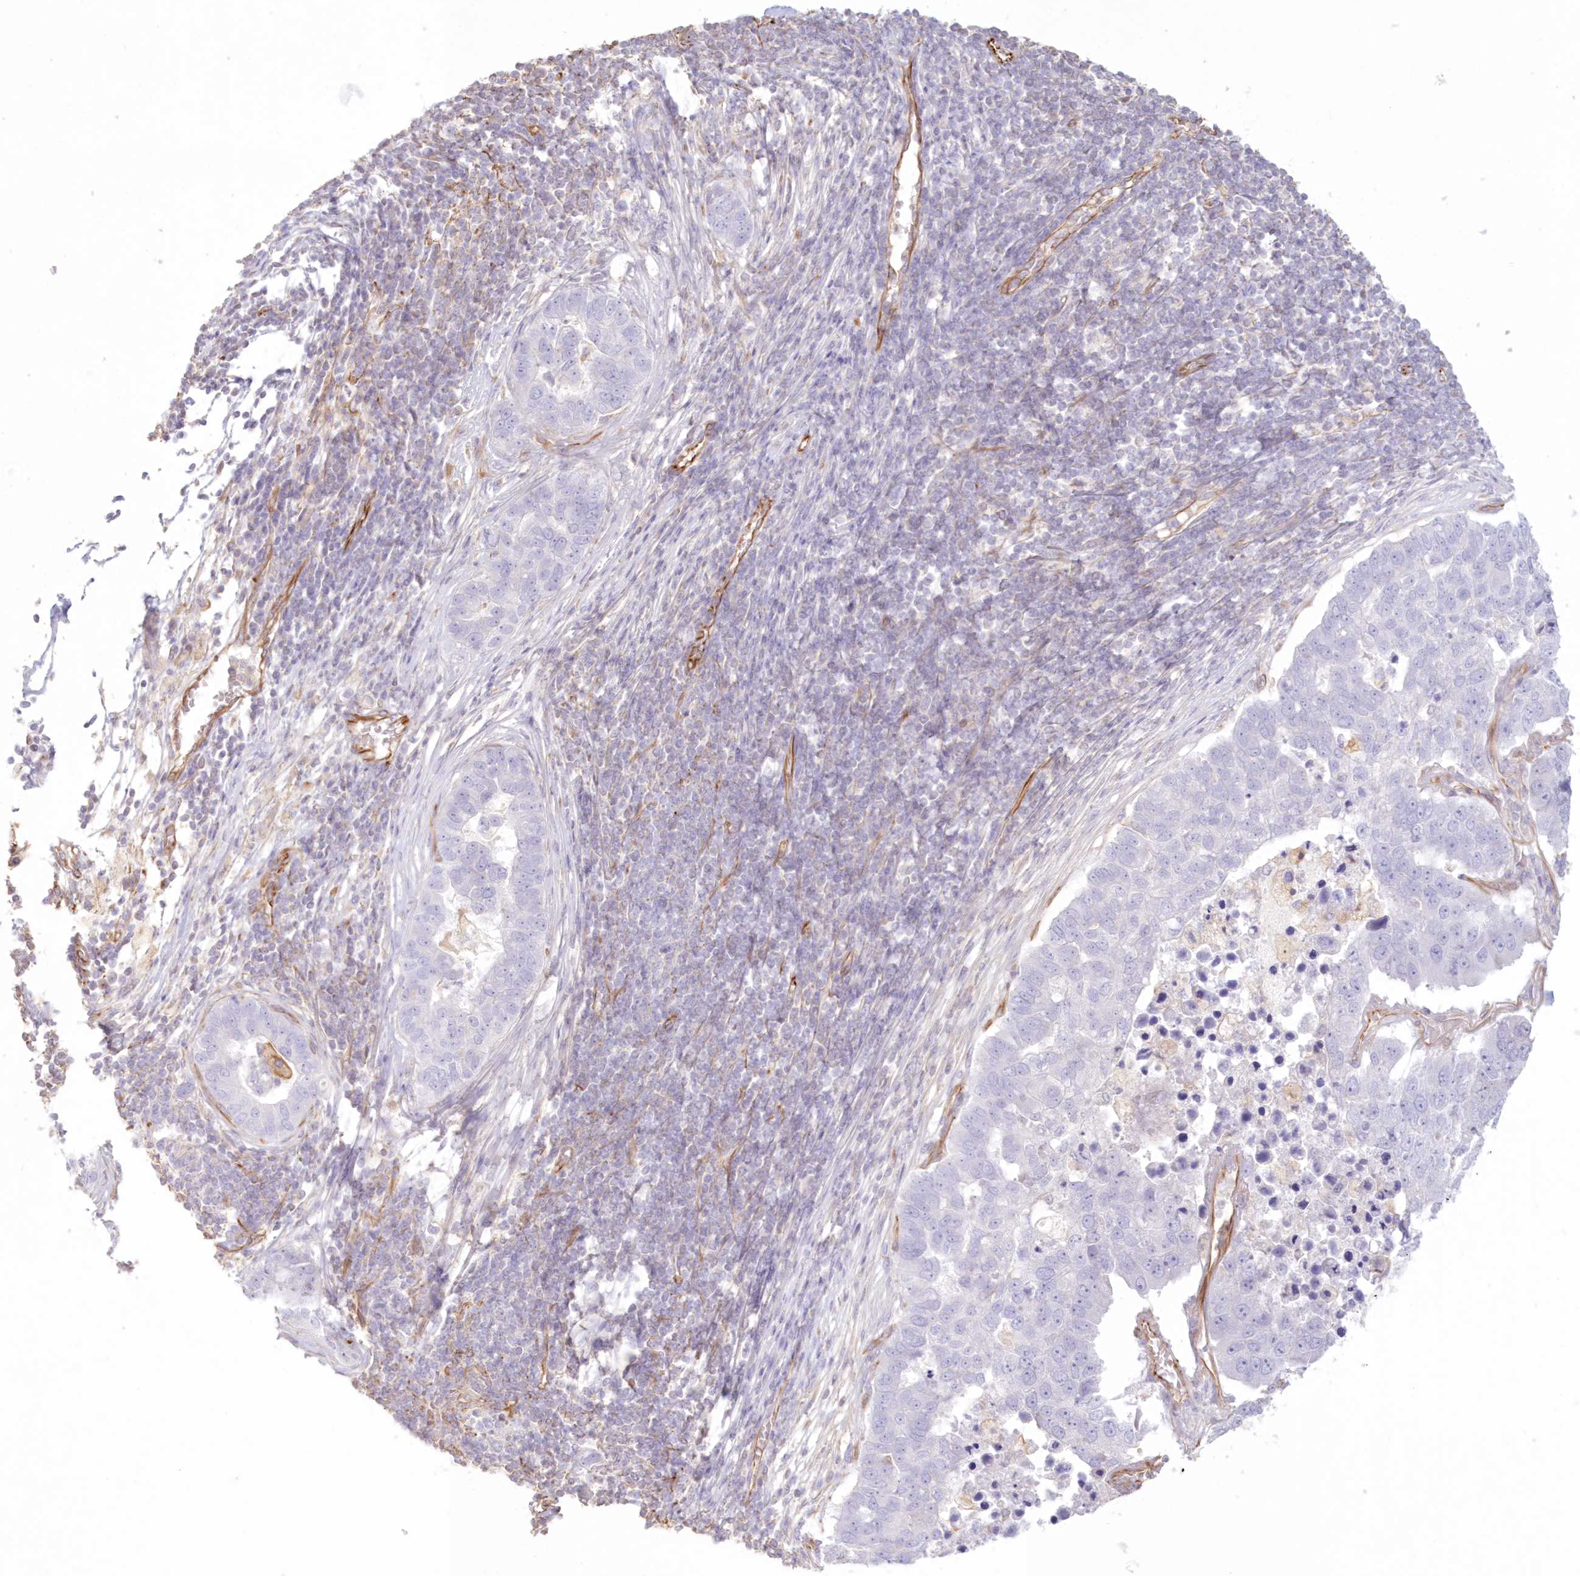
{"staining": {"intensity": "negative", "quantity": "none", "location": "none"}, "tissue": "pancreatic cancer", "cell_type": "Tumor cells", "image_type": "cancer", "snomed": [{"axis": "morphology", "description": "Adenocarcinoma, NOS"}, {"axis": "topography", "description": "Pancreas"}], "caption": "DAB (3,3'-diaminobenzidine) immunohistochemical staining of pancreatic cancer (adenocarcinoma) shows no significant positivity in tumor cells. Brightfield microscopy of immunohistochemistry stained with DAB (3,3'-diaminobenzidine) (brown) and hematoxylin (blue), captured at high magnification.", "gene": "DMRTB1", "patient": {"sex": "female", "age": 61}}